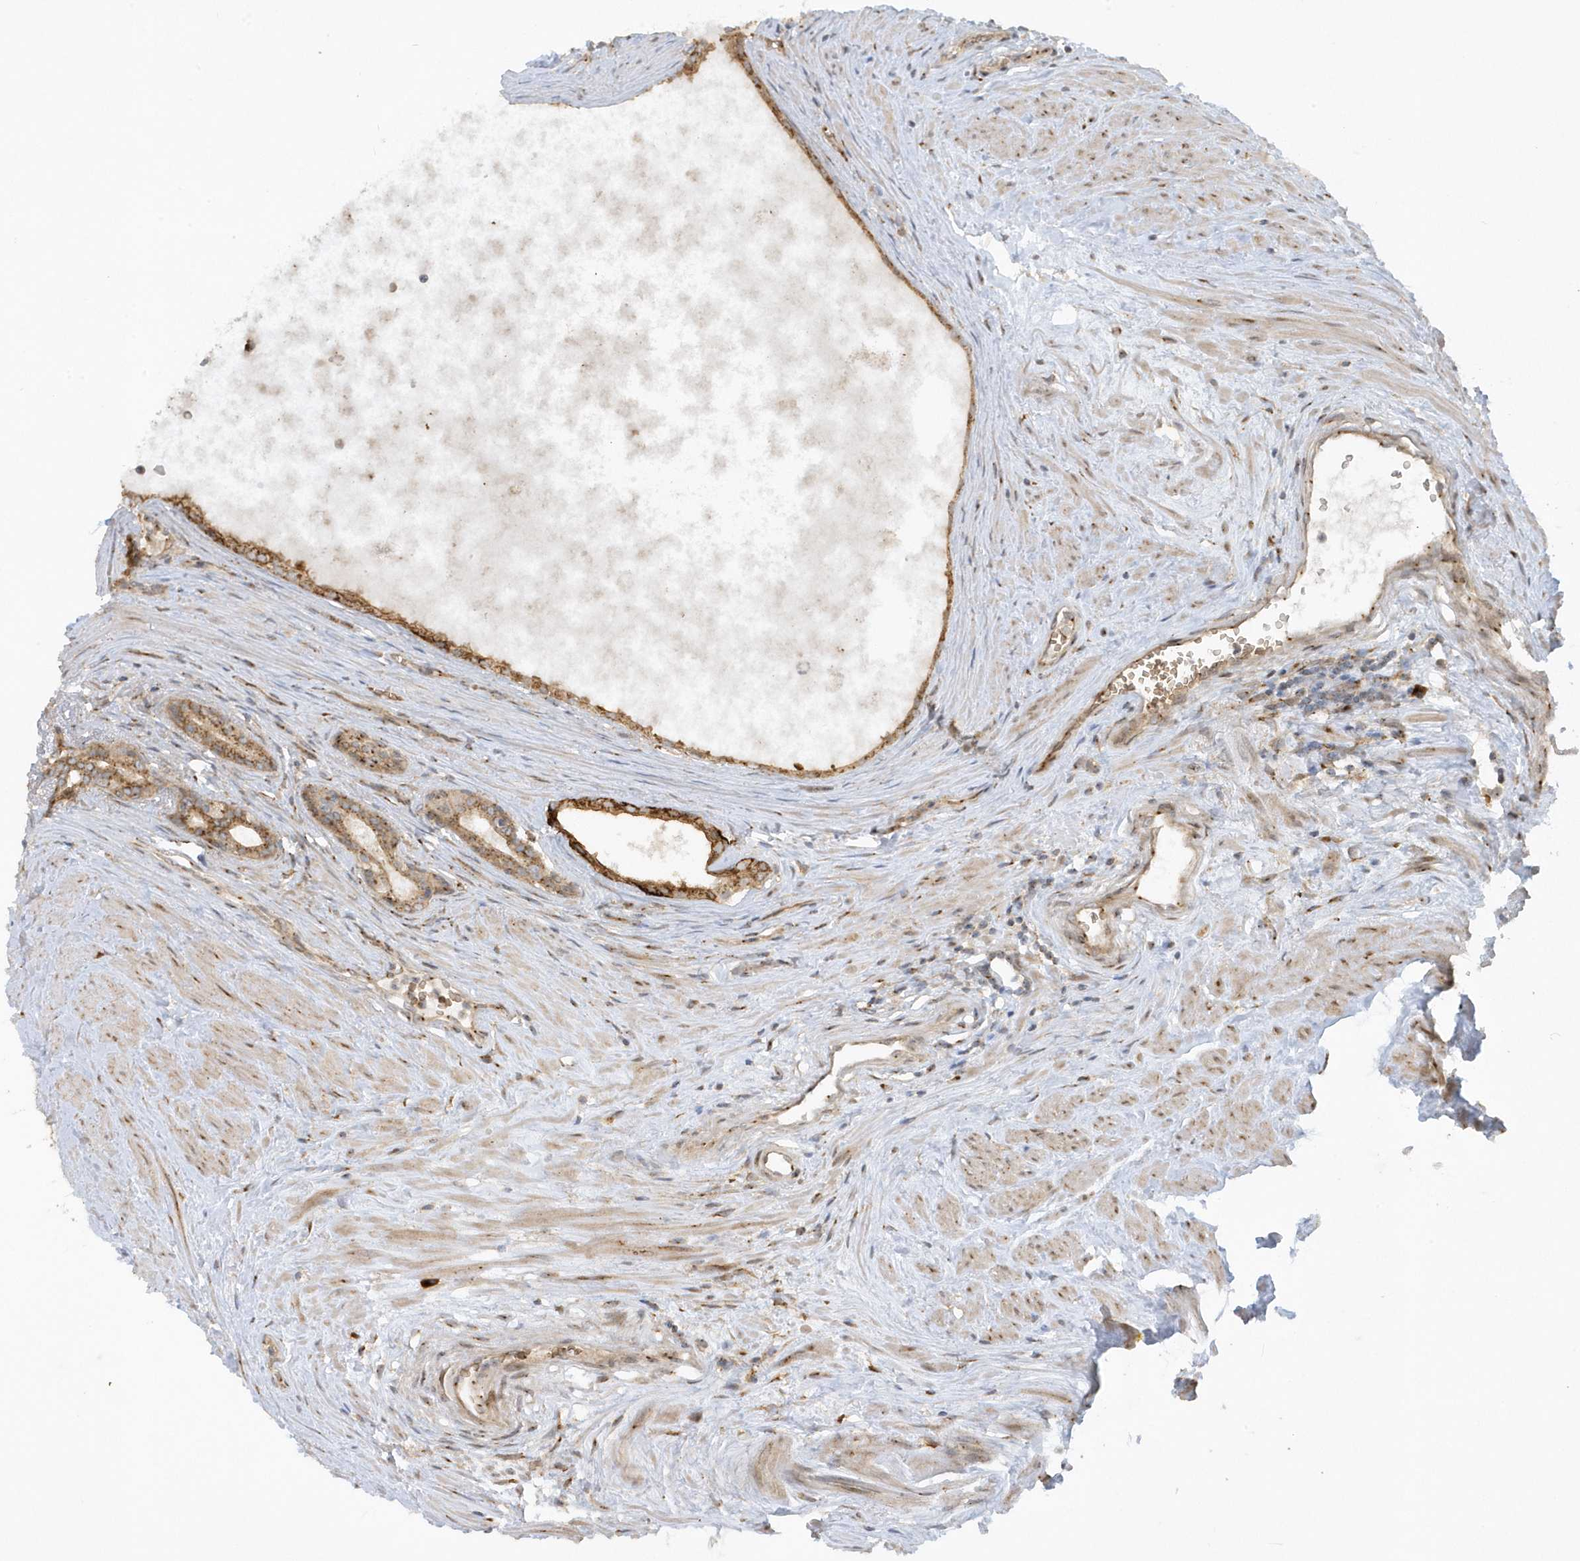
{"staining": {"intensity": "moderate", "quantity": ">75%", "location": "cytoplasmic/membranous"}, "tissue": "prostate cancer", "cell_type": "Tumor cells", "image_type": "cancer", "snomed": [{"axis": "morphology", "description": "Adenocarcinoma, High grade"}, {"axis": "topography", "description": "Prostate"}], "caption": "Immunohistochemistry (DAB (3,3'-diaminobenzidine)) staining of human prostate adenocarcinoma (high-grade) reveals moderate cytoplasmic/membranous protein positivity in approximately >75% of tumor cells. The staining is performed using DAB brown chromogen to label protein expression. The nuclei are counter-stained blue using hematoxylin.", "gene": "RPP40", "patient": {"sex": "male", "age": 68}}